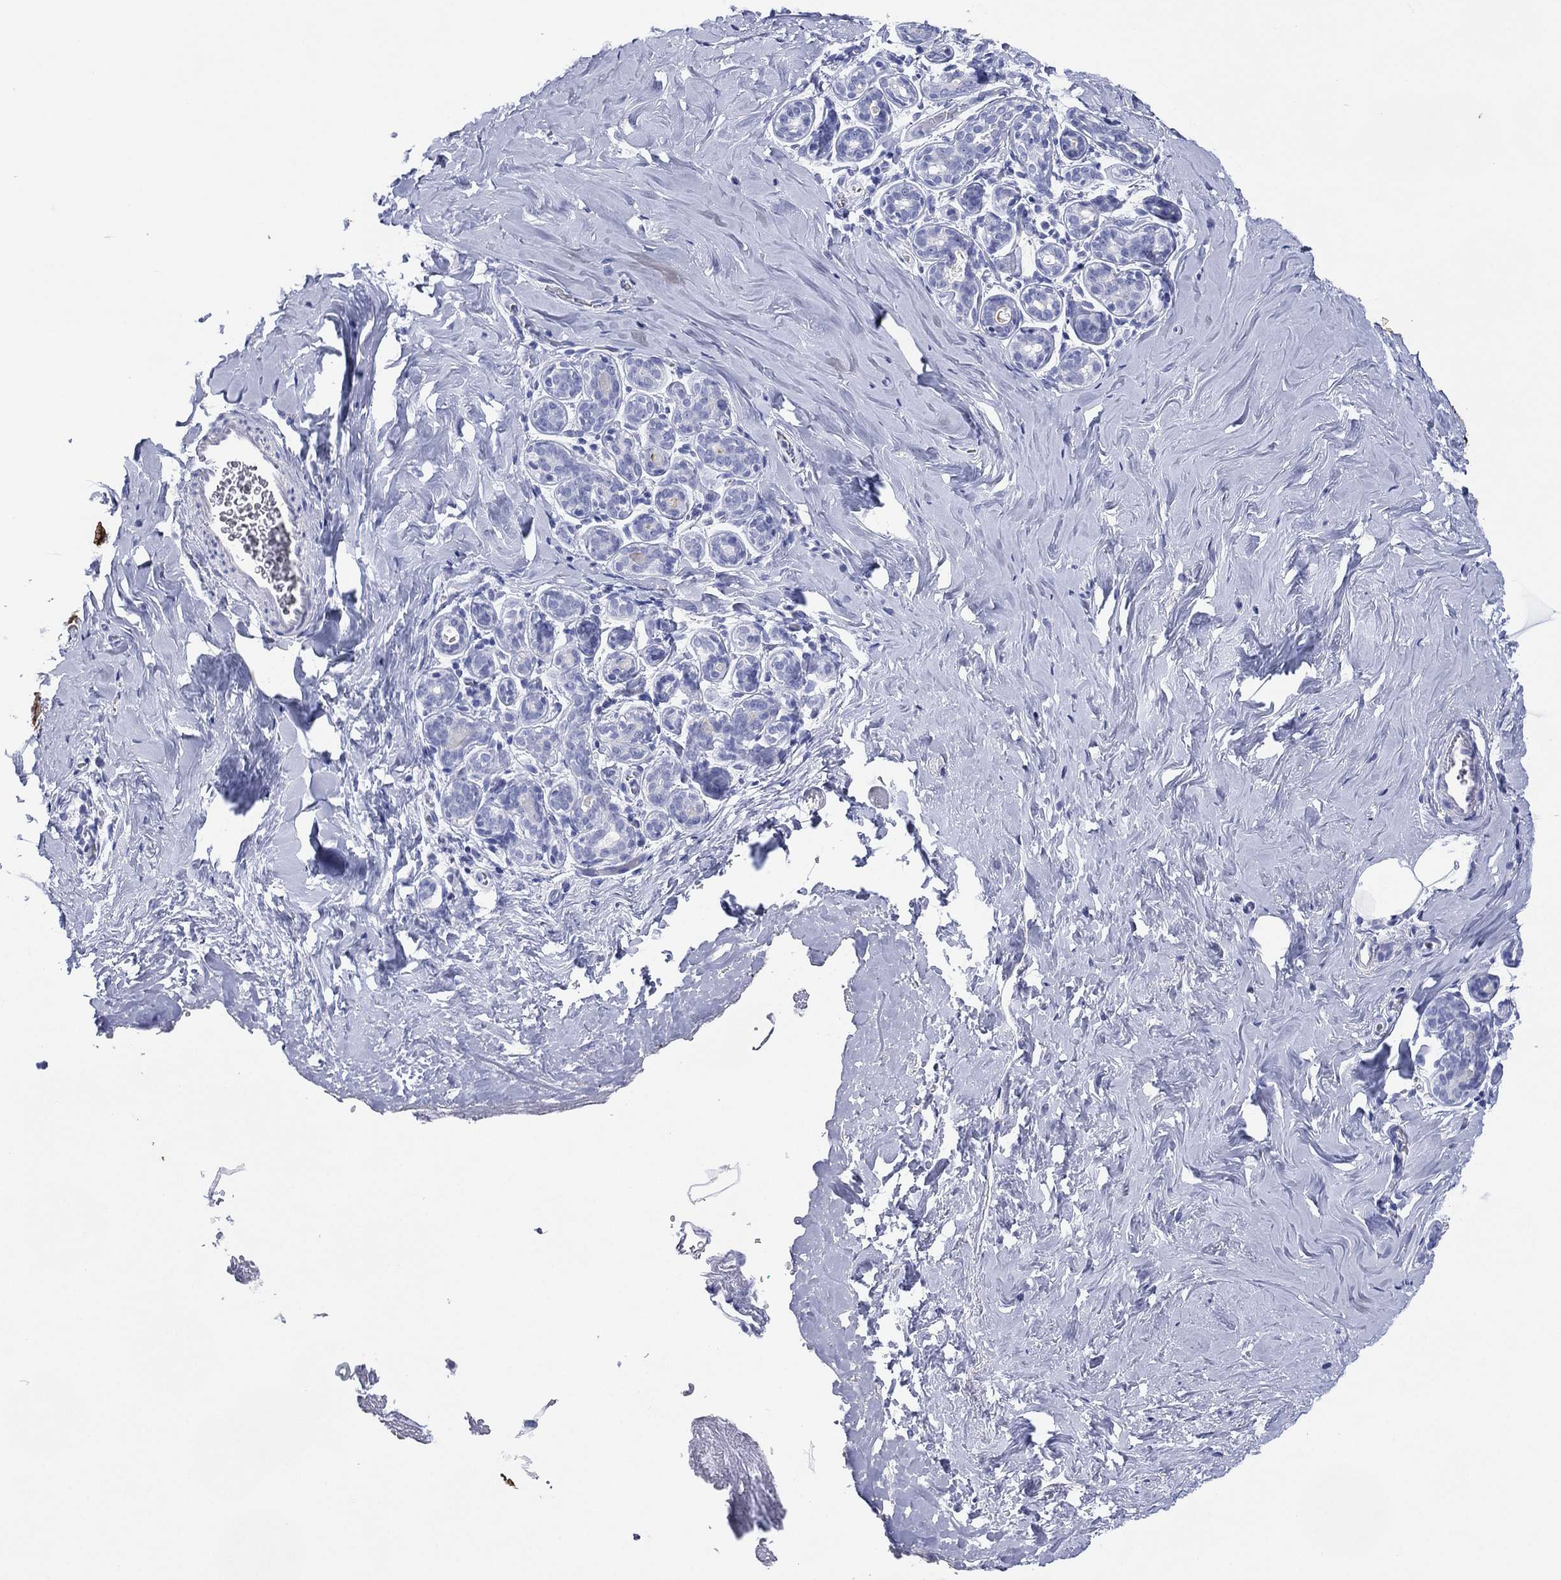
{"staining": {"intensity": "negative", "quantity": "none", "location": "none"}, "tissue": "breast", "cell_type": "Adipocytes", "image_type": "normal", "snomed": [{"axis": "morphology", "description": "Normal tissue, NOS"}, {"axis": "topography", "description": "Skin"}, {"axis": "topography", "description": "Breast"}], "caption": "Micrograph shows no significant protein positivity in adipocytes of normal breast. (Brightfield microscopy of DAB immunohistochemistry at high magnification).", "gene": "DSG1", "patient": {"sex": "female", "age": 43}}